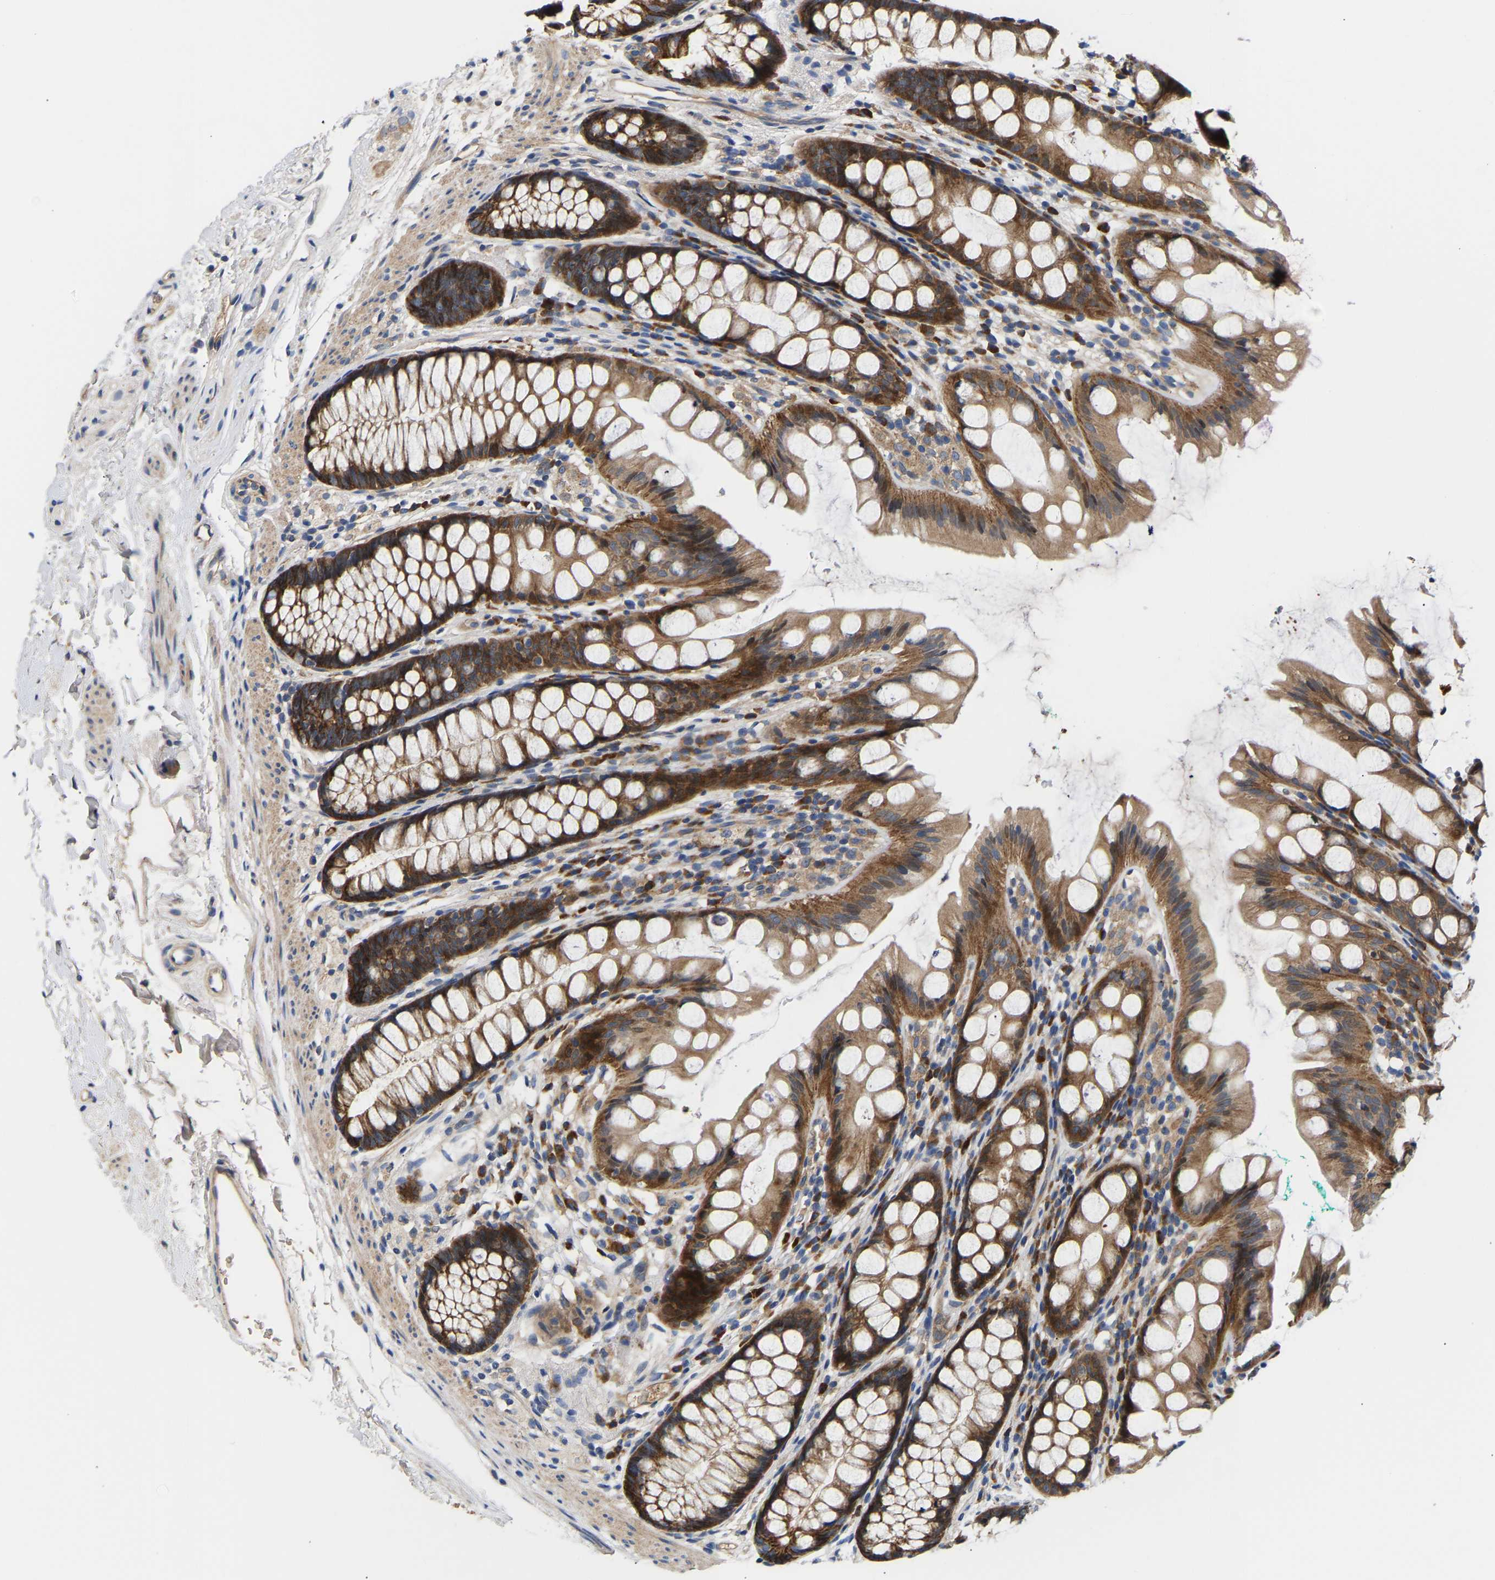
{"staining": {"intensity": "strong", "quantity": ">75%", "location": "cytoplasmic/membranous"}, "tissue": "rectum", "cell_type": "Glandular cells", "image_type": "normal", "snomed": [{"axis": "morphology", "description": "Normal tissue, NOS"}, {"axis": "topography", "description": "Rectum"}], "caption": "This is an image of IHC staining of normal rectum, which shows strong staining in the cytoplasmic/membranous of glandular cells.", "gene": "AIMP2", "patient": {"sex": "female", "age": 65}}